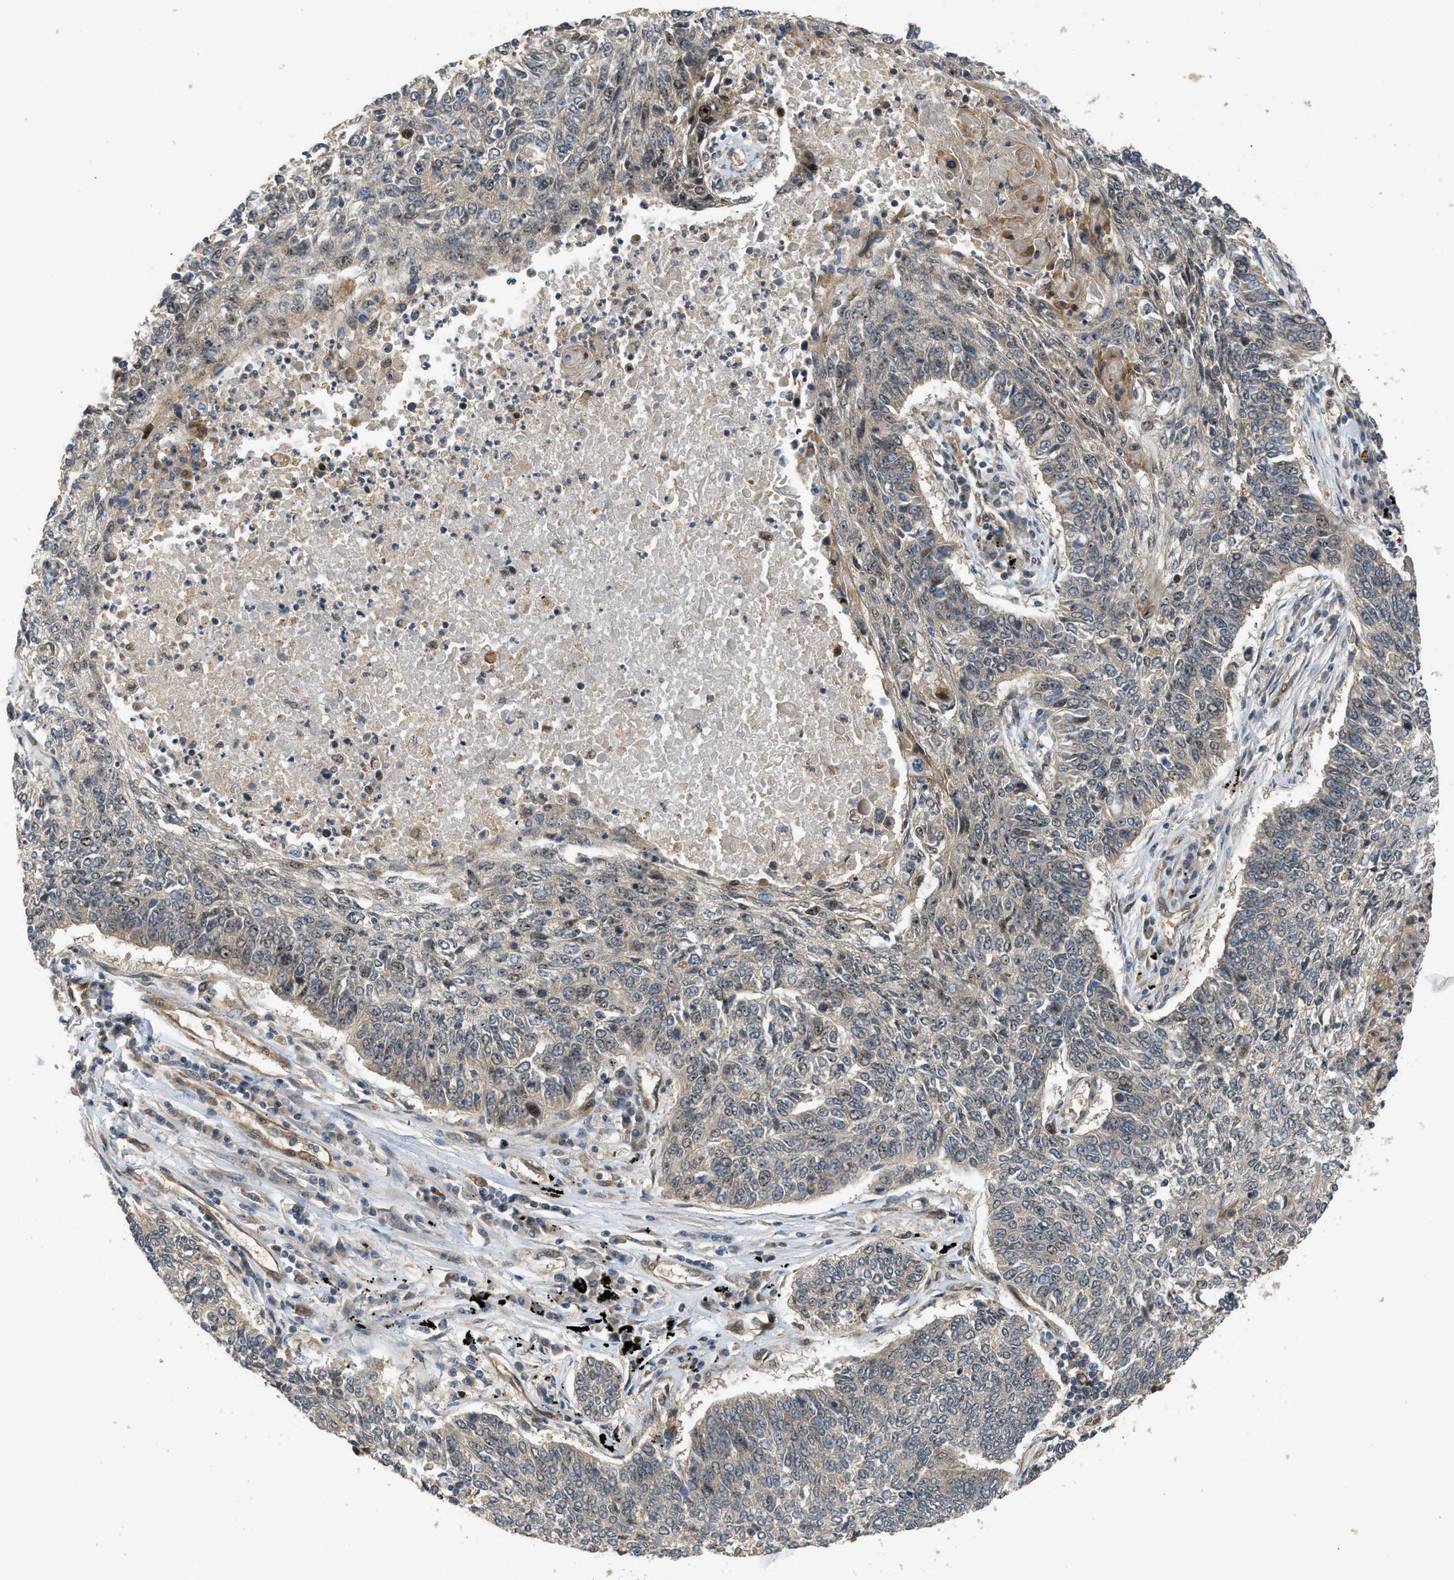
{"staining": {"intensity": "negative", "quantity": "none", "location": "none"}, "tissue": "lung cancer", "cell_type": "Tumor cells", "image_type": "cancer", "snomed": [{"axis": "morphology", "description": "Normal tissue, NOS"}, {"axis": "morphology", "description": "Squamous cell carcinoma, NOS"}, {"axis": "topography", "description": "Cartilage tissue"}, {"axis": "topography", "description": "Bronchus"}, {"axis": "topography", "description": "Lung"}], "caption": "Protein analysis of lung squamous cell carcinoma reveals no significant staining in tumor cells.", "gene": "GET1", "patient": {"sex": "female", "age": 49}}